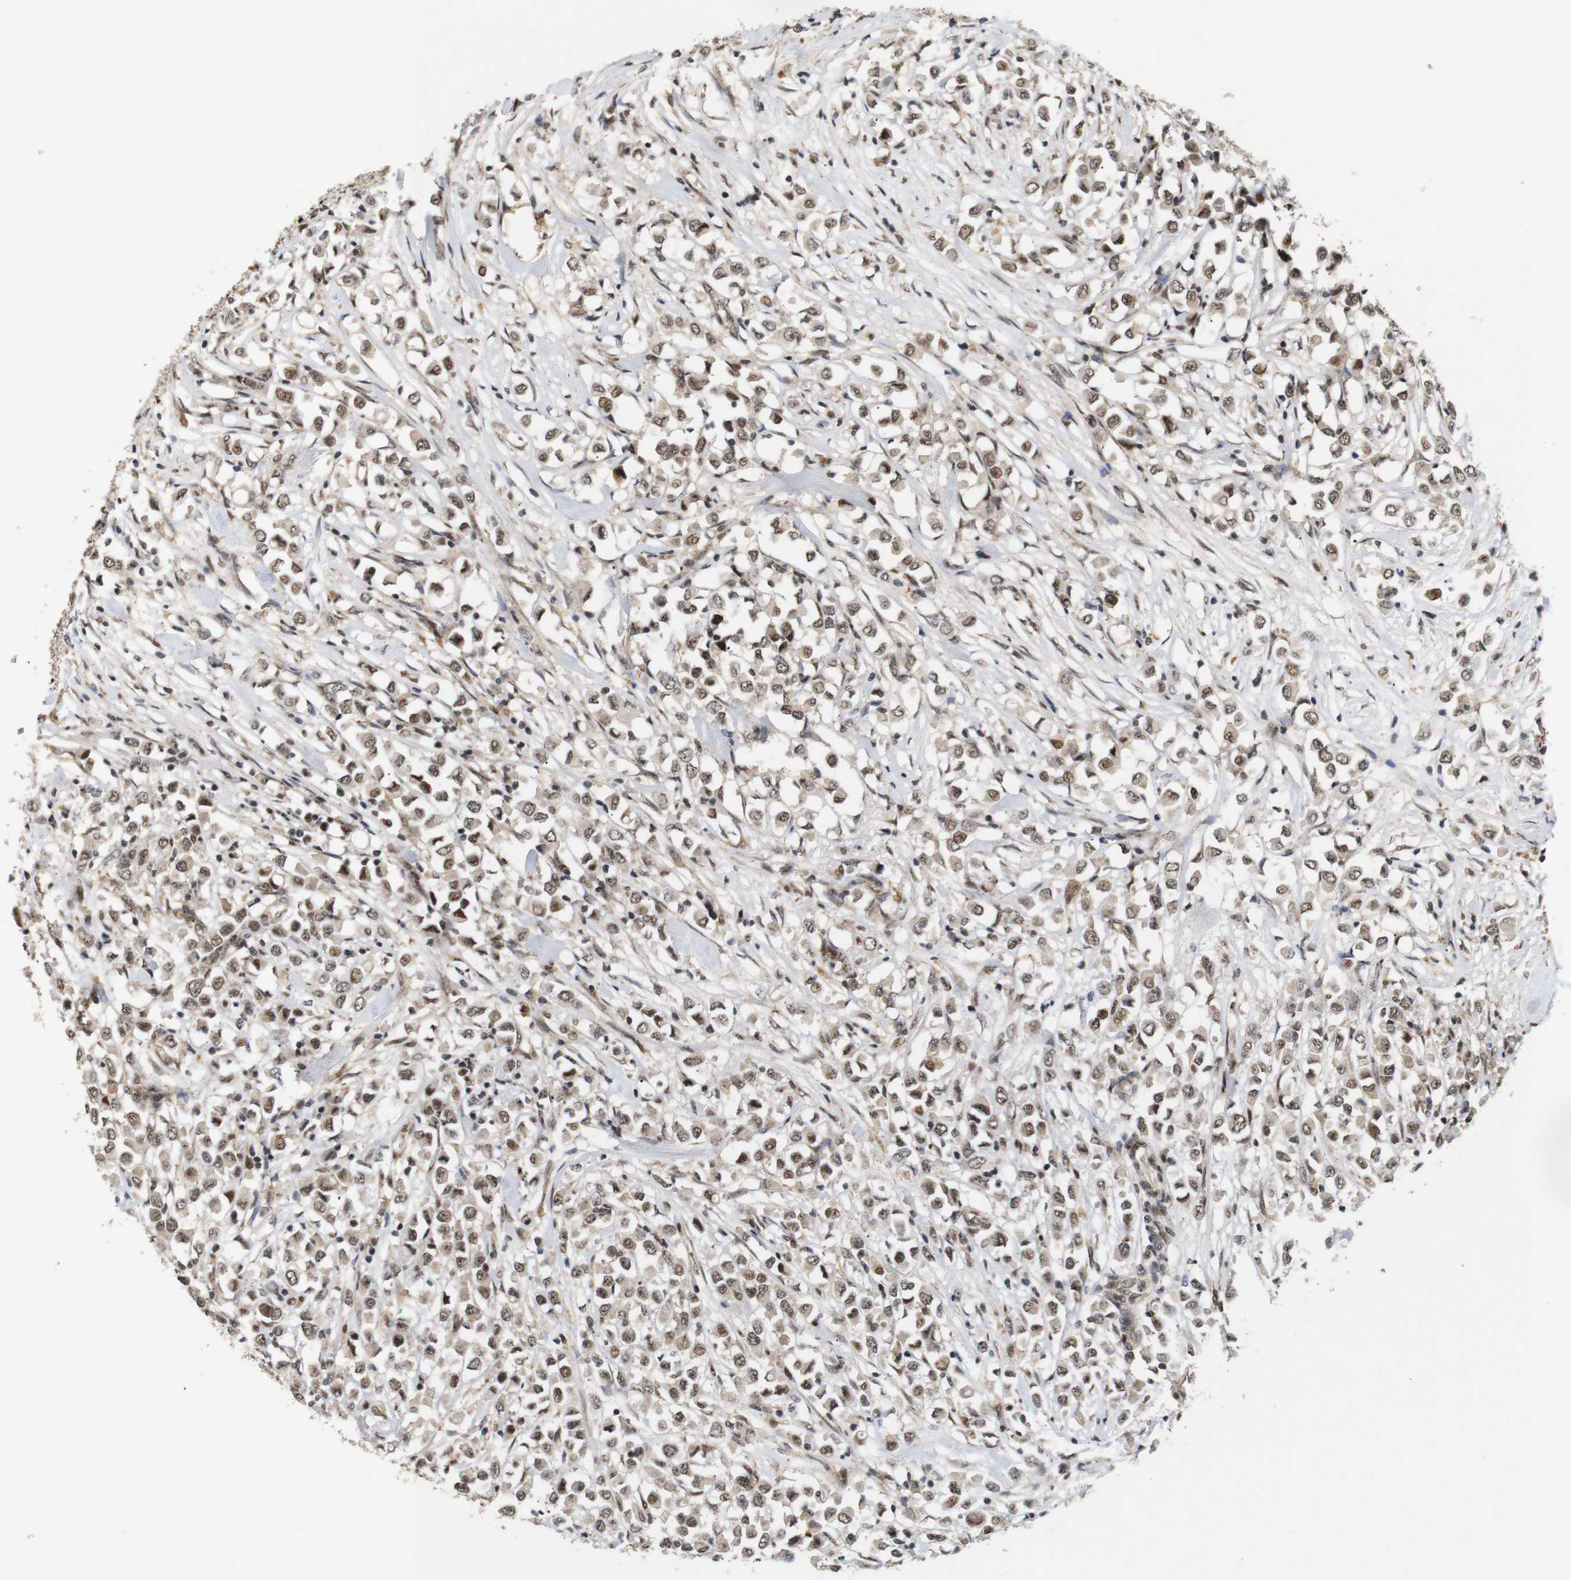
{"staining": {"intensity": "moderate", "quantity": ">75%", "location": "cytoplasmic/membranous,nuclear"}, "tissue": "breast cancer", "cell_type": "Tumor cells", "image_type": "cancer", "snomed": [{"axis": "morphology", "description": "Duct carcinoma"}, {"axis": "topography", "description": "Breast"}], "caption": "Breast intraductal carcinoma was stained to show a protein in brown. There is medium levels of moderate cytoplasmic/membranous and nuclear staining in approximately >75% of tumor cells. (DAB (3,3'-diaminobenzidine) IHC, brown staining for protein, blue staining for nuclei).", "gene": "PYM1", "patient": {"sex": "female", "age": 61}}